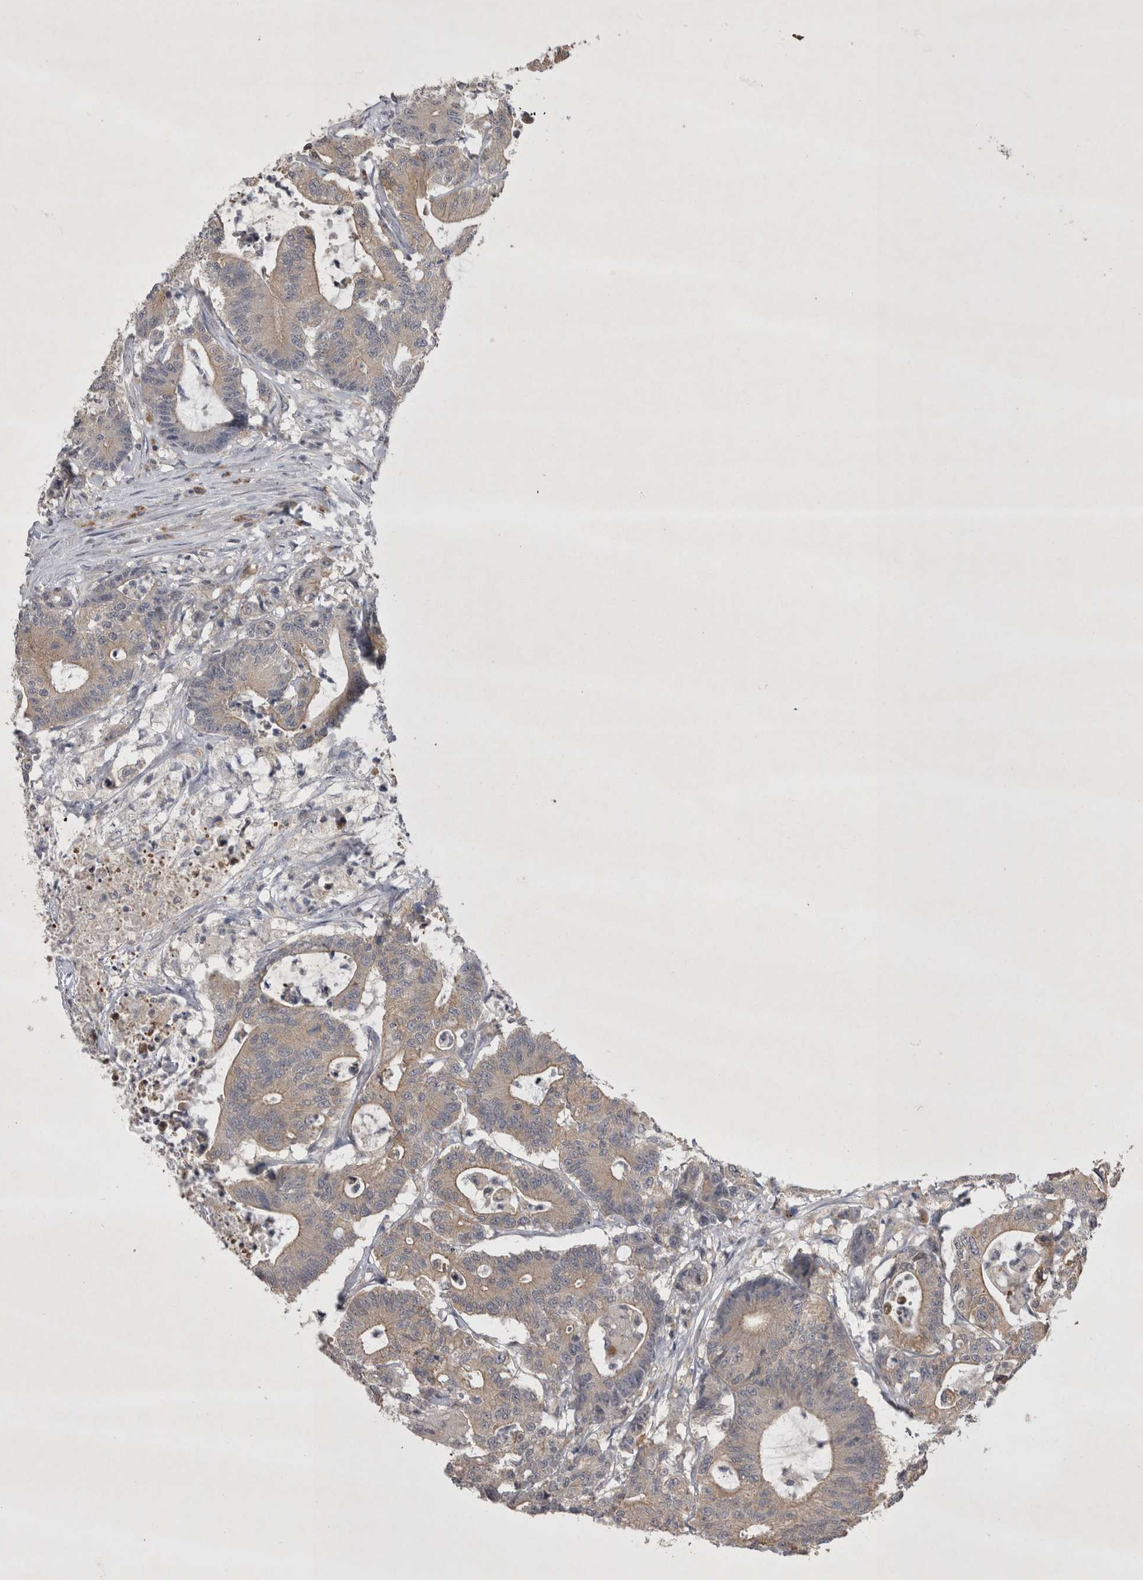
{"staining": {"intensity": "weak", "quantity": ">75%", "location": "cytoplasmic/membranous"}, "tissue": "colorectal cancer", "cell_type": "Tumor cells", "image_type": "cancer", "snomed": [{"axis": "morphology", "description": "Adenocarcinoma, NOS"}, {"axis": "topography", "description": "Colon"}], "caption": "IHC of adenocarcinoma (colorectal) displays low levels of weak cytoplasmic/membranous positivity in approximately >75% of tumor cells.", "gene": "CTBS", "patient": {"sex": "female", "age": 84}}